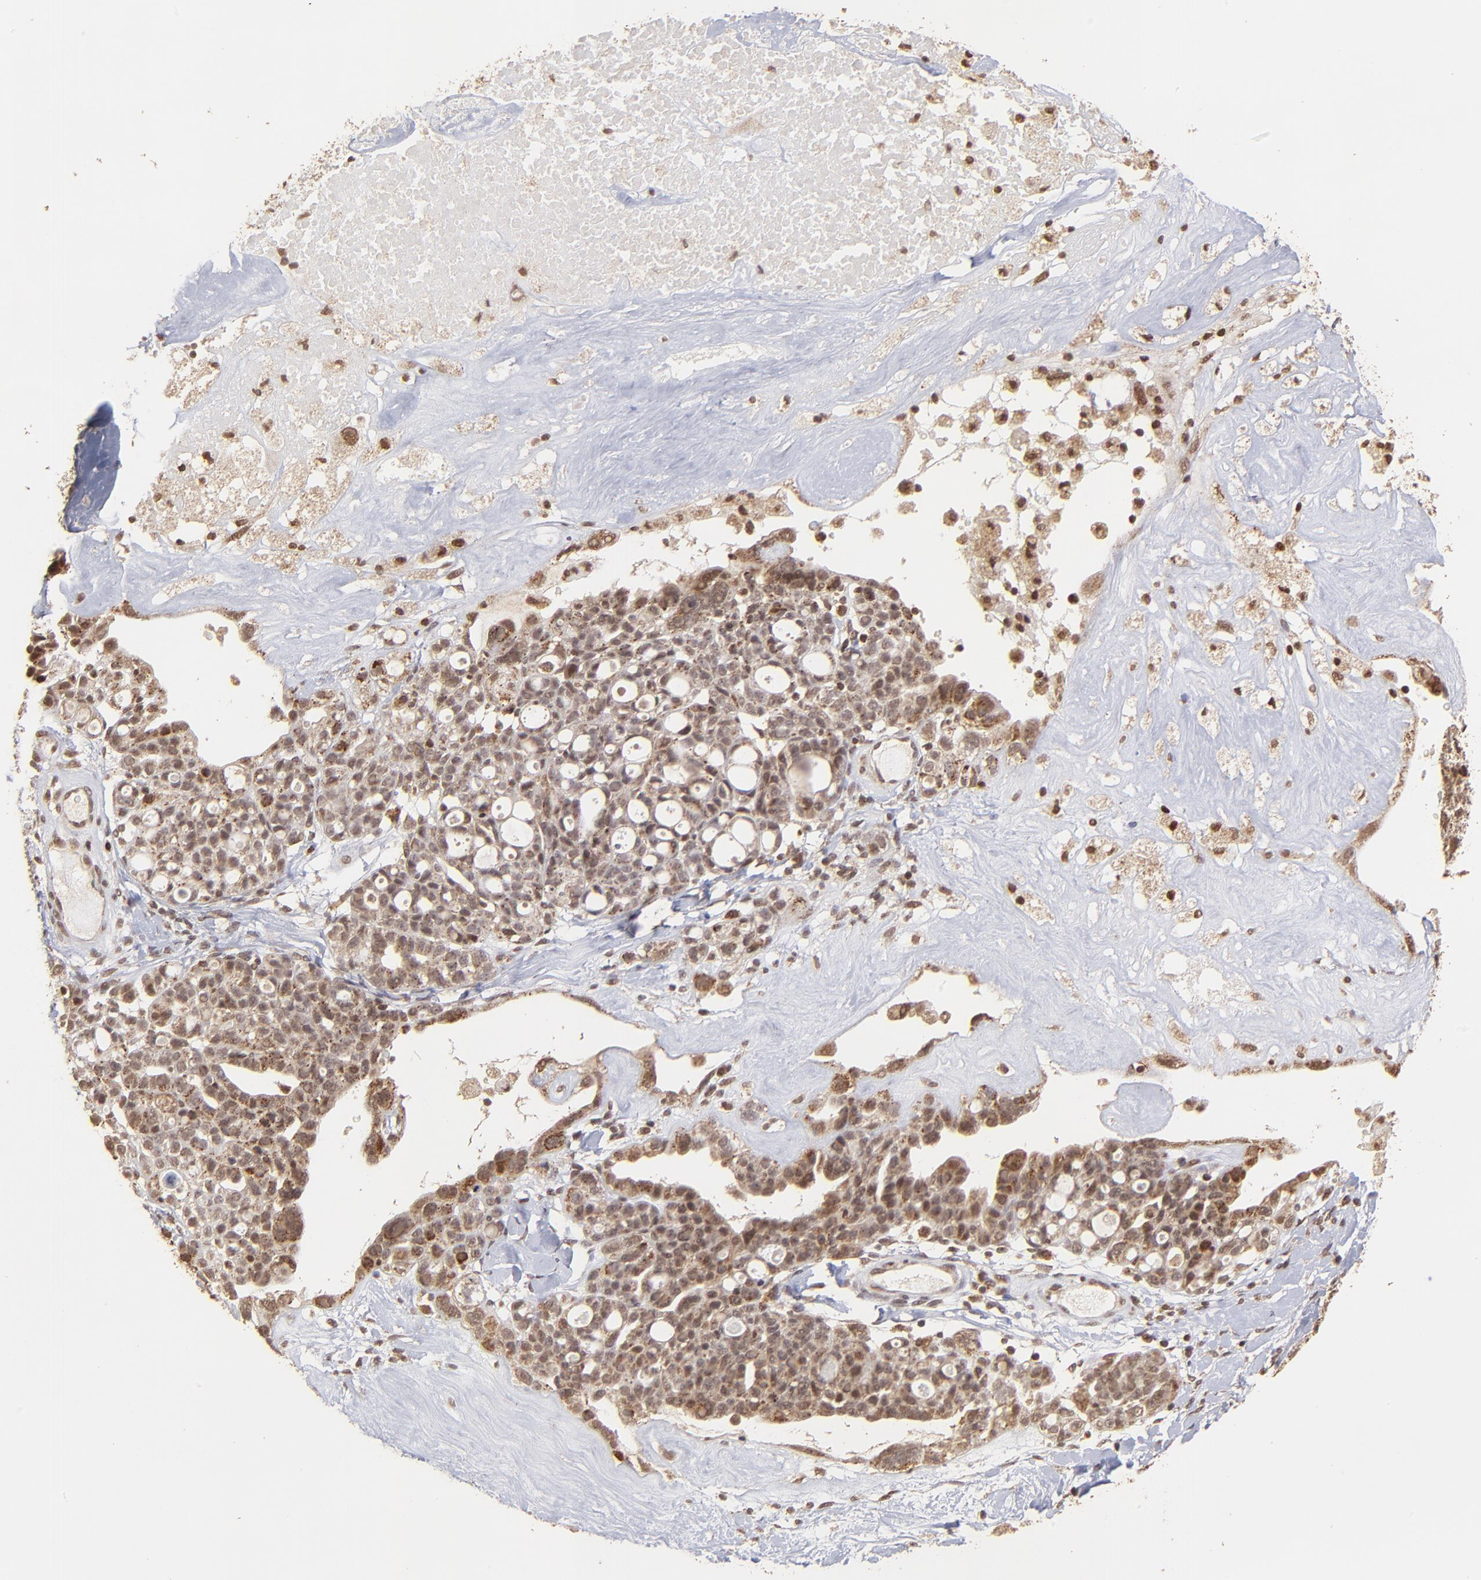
{"staining": {"intensity": "strong", "quantity": ">75%", "location": "cytoplasmic/membranous,nuclear"}, "tissue": "ovarian cancer", "cell_type": "Tumor cells", "image_type": "cancer", "snomed": [{"axis": "morphology", "description": "Cystadenocarcinoma, serous, NOS"}, {"axis": "topography", "description": "Ovary"}], "caption": "Strong cytoplasmic/membranous and nuclear expression is identified in about >75% of tumor cells in serous cystadenocarcinoma (ovarian).", "gene": "MED15", "patient": {"sex": "female", "age": 66}}